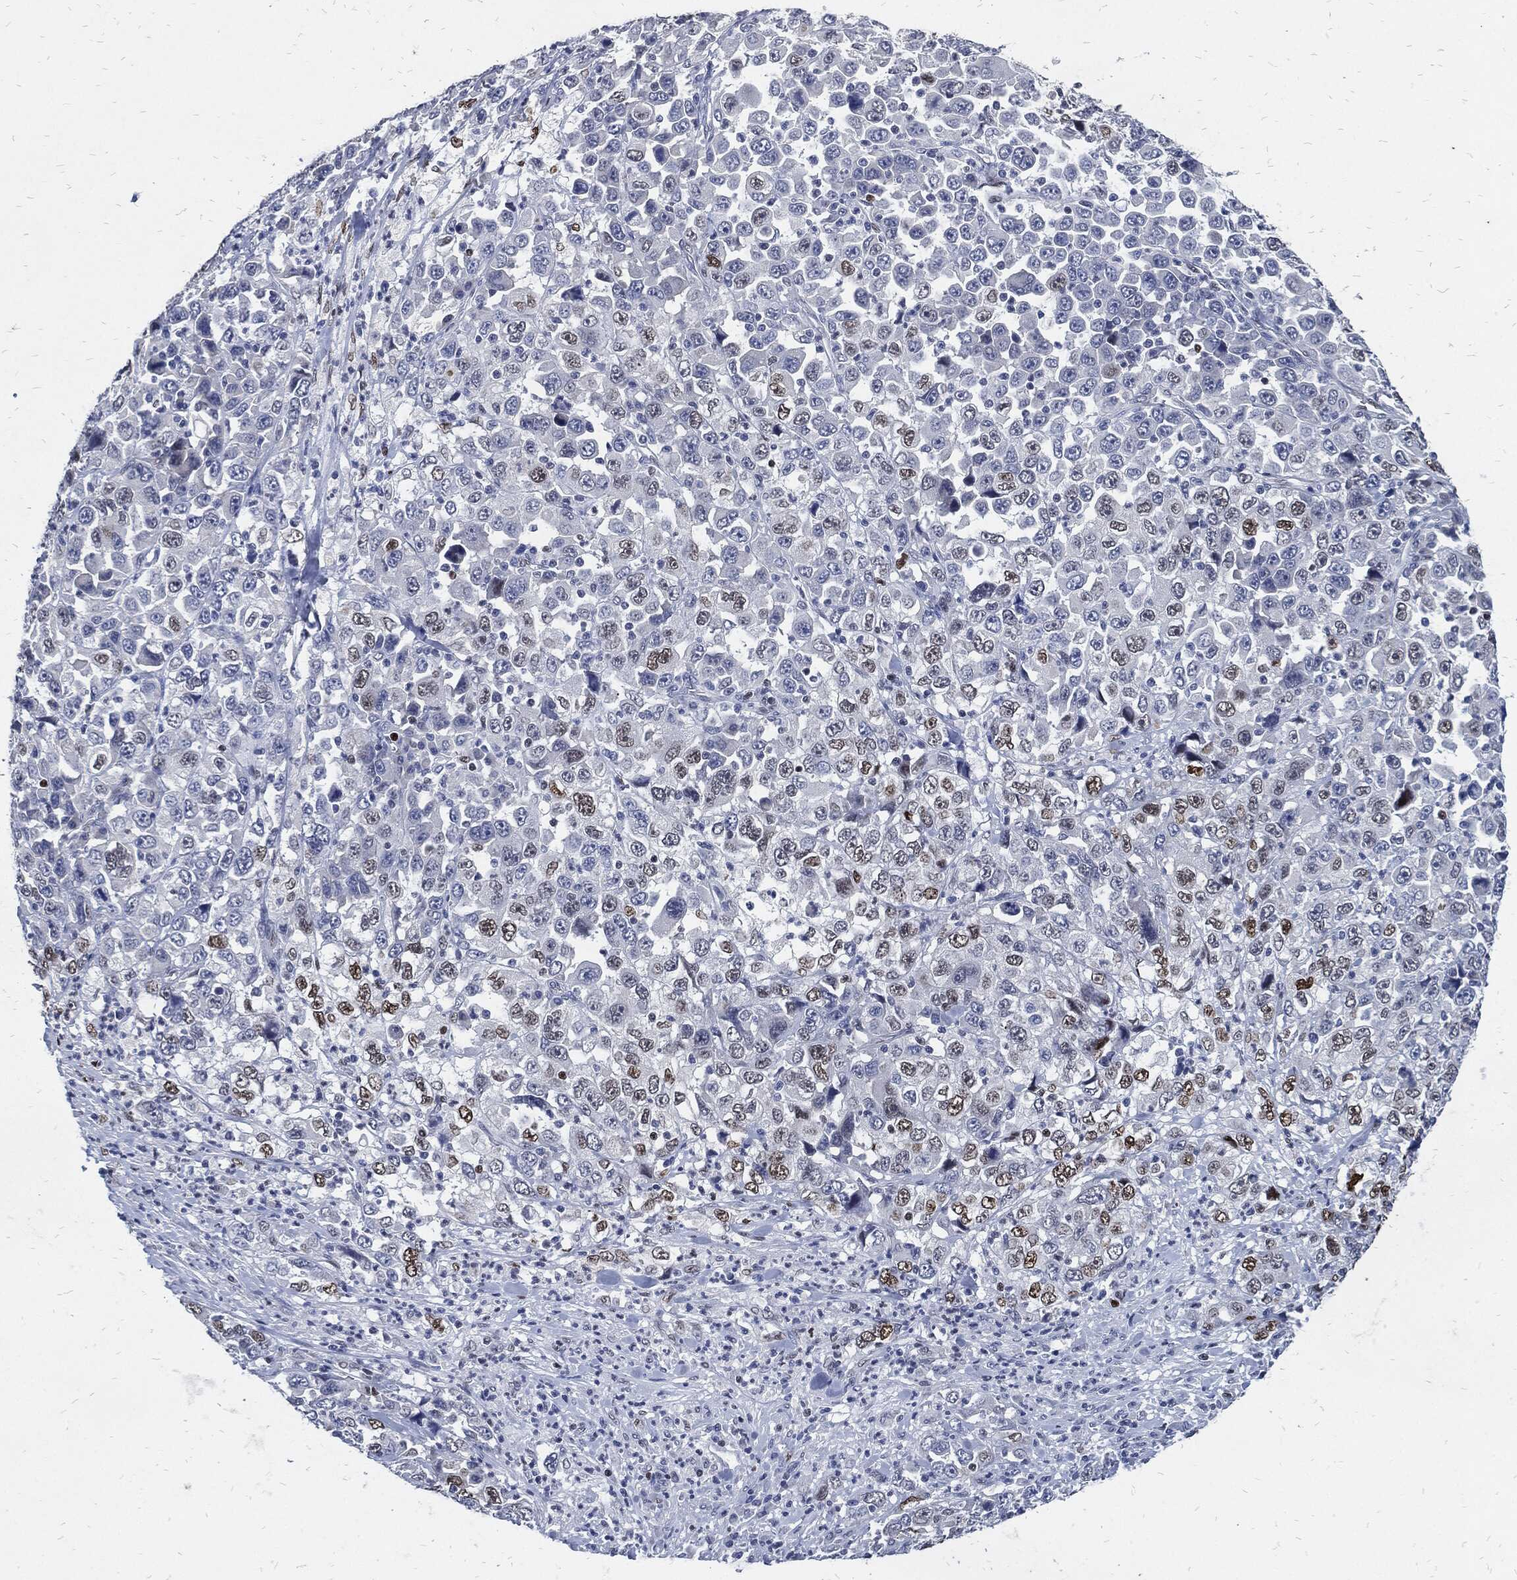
{"staining": {"intensity": "moderate", "quantity": "<25%", "location": "nuclear"}, "tissue": "stomach cancer", "cell_type": "Tumor cells", "image_type": "cancer", "snomed": [{"axis": "morphology", "description": "Normal tissue, NOS"}, {"axis": "morphology", "description": "Adenocarcinoma, NOS"}, {"axis": "topography", "description": "Stomach, upper"}, {"axis": "topography", "description": "Stomach"}], "caption": "DAB immunohistochemical staining of adenocarcinoma (stomach) demonstrates moderate nuclear protein positivity in about <25% of tumor cells.", "gene": "JUN", "patient": {"sex": "male", "age": 59}}